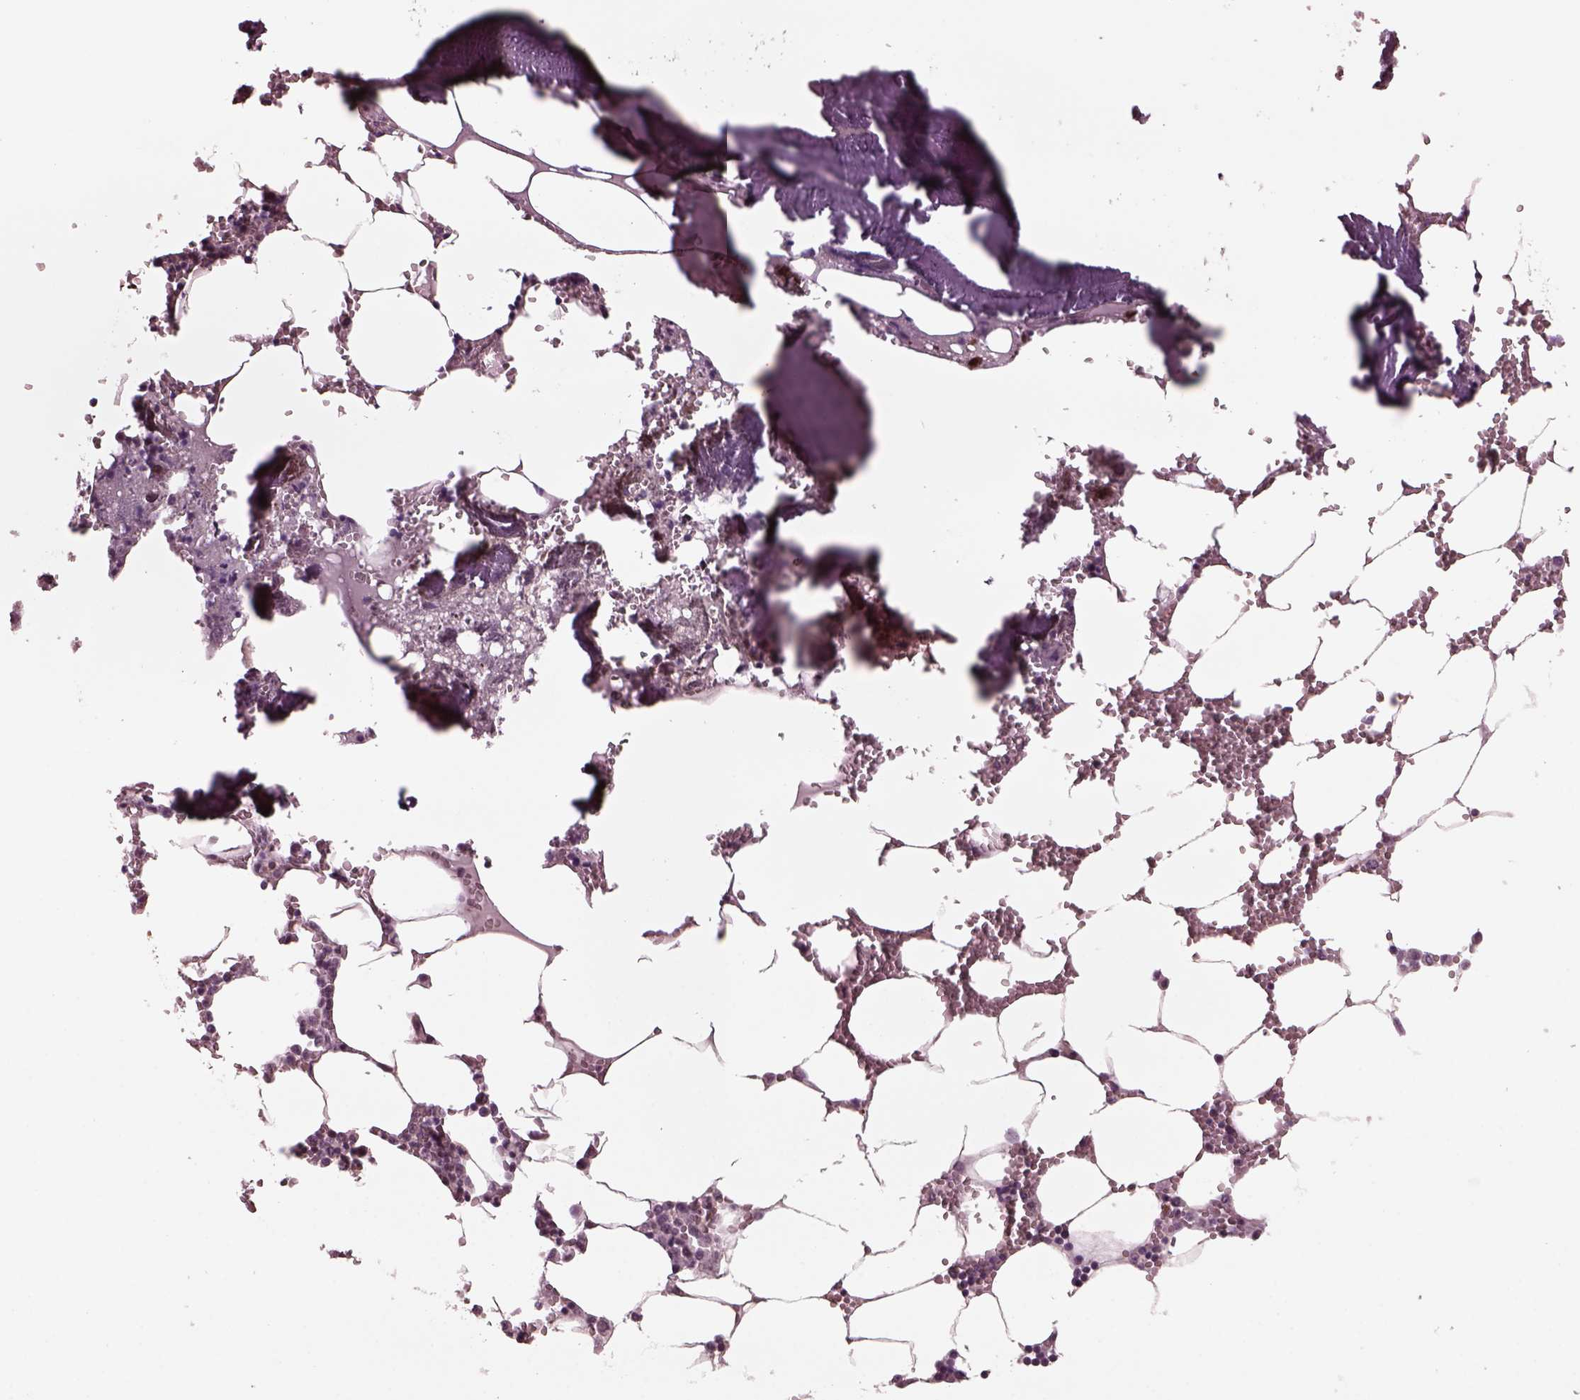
{"staining": {"intensity": "negative", "quantity": "none", "location": "none"}, "tissue": "bone marrow", "cell_type": "Hematopoietic cells", "image_type": "normal", "snomed": [{"axis": "morphology", "description": "Normal tissue, NOS"}, {"axis": "topography", "description": "Bone marrow"}], "caption": "High power microscopy image of an IHC histopathology image of benign bone marrow, revealing no significant expression in hematopoietic cells. (IHC, brightfield microscopy, high magnification).", "gene": "SAXO1", "patient": {"sex": "male", "age": 54}}